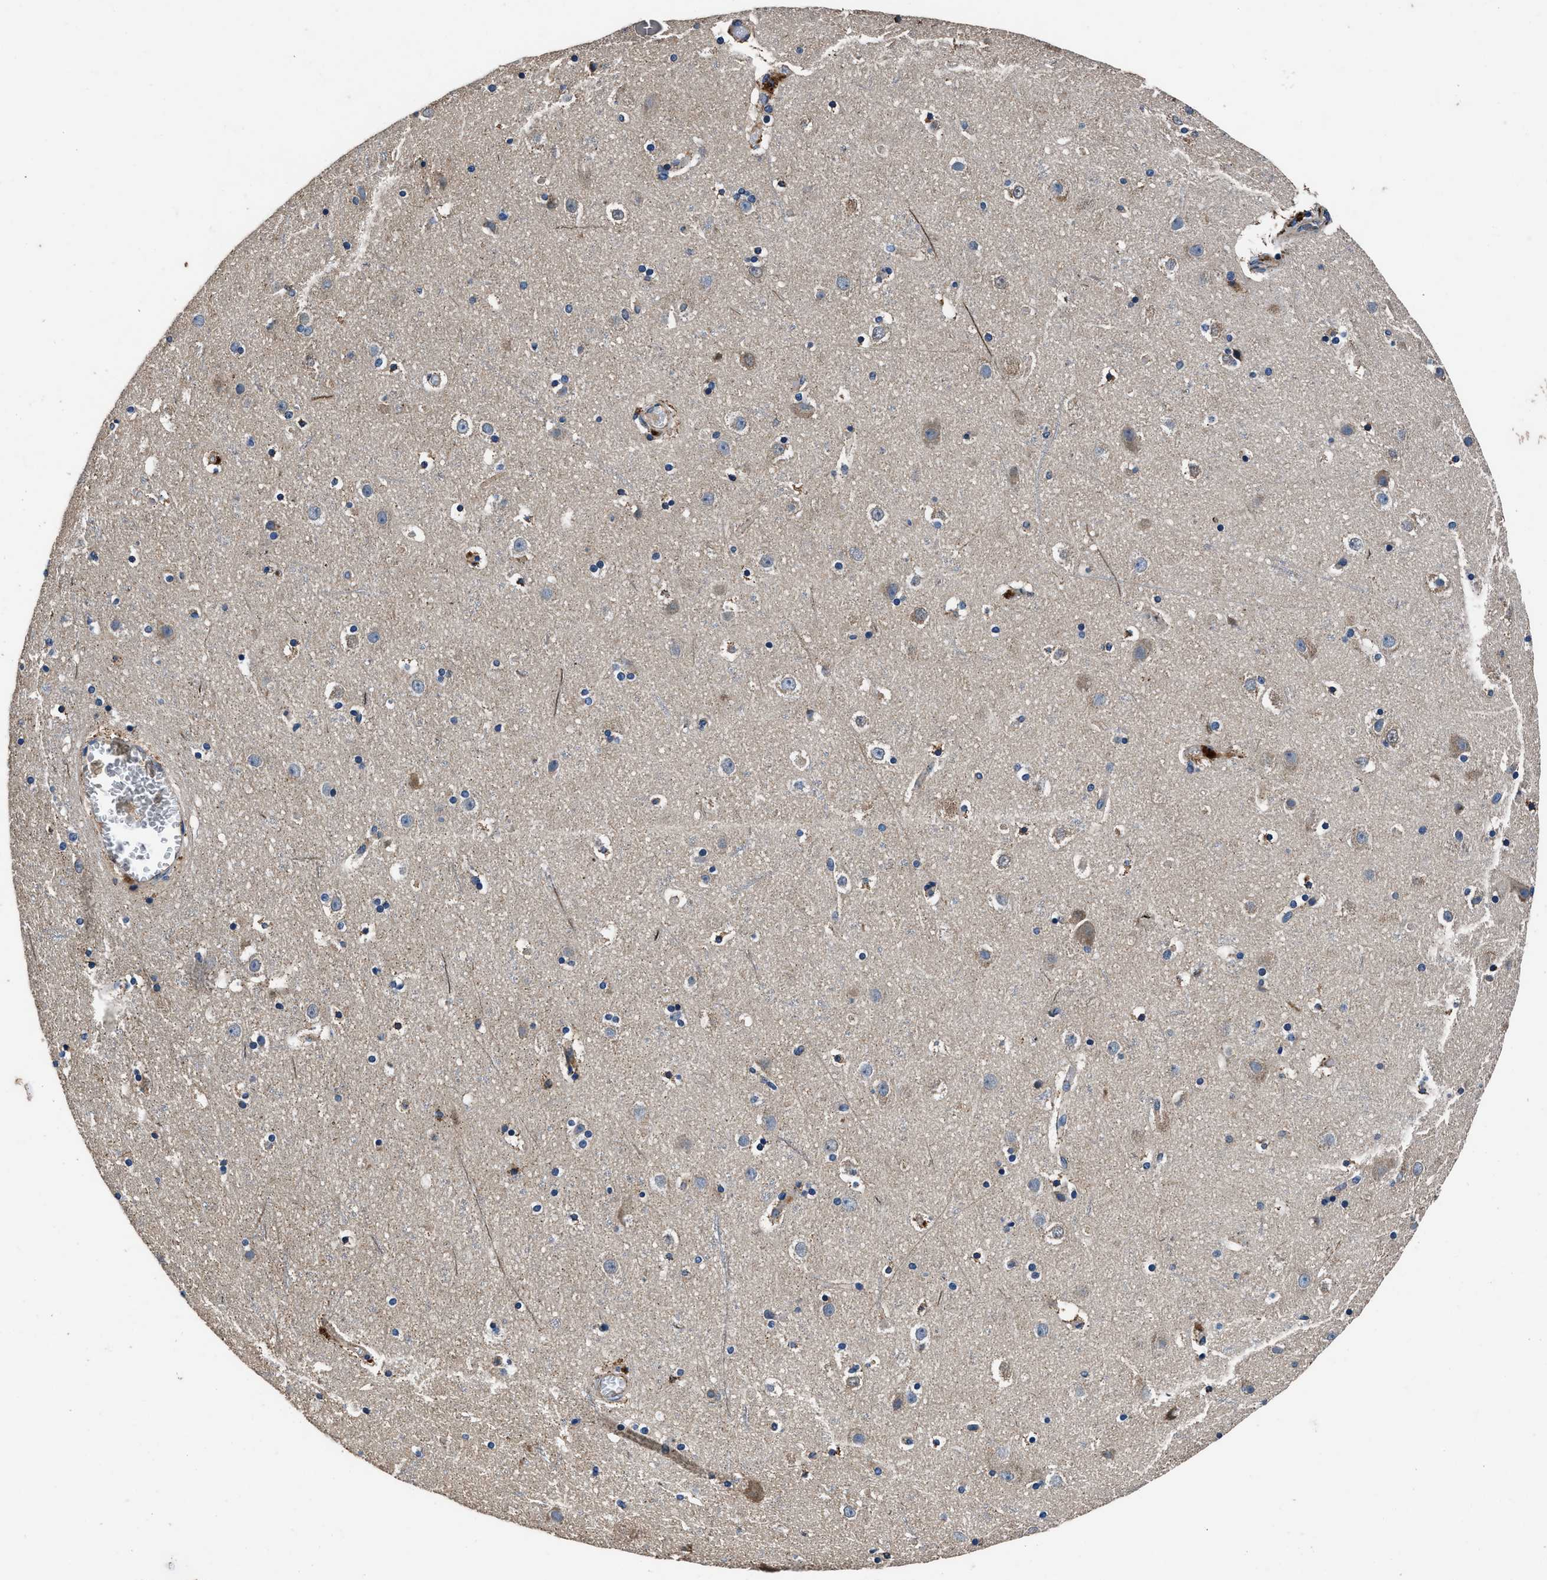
{"staining": {"intensity": "negative", "quantity": "none", "location": "none"}, "tissue": "cerebral cortex", "cell_type": "Endothelial cells", "image_type": "normal", "snomed": [{"axis": "morphology", "description": "Normal tissue, NOS"}, {"axis": "topography", "description": "Cerebral cortex"}], "caption": "IHC of benign human cerebral cortex displays no expression in endothelial cells.", "gene": "DHRS7B", "patient": {"sex": "male", "age": 45}}